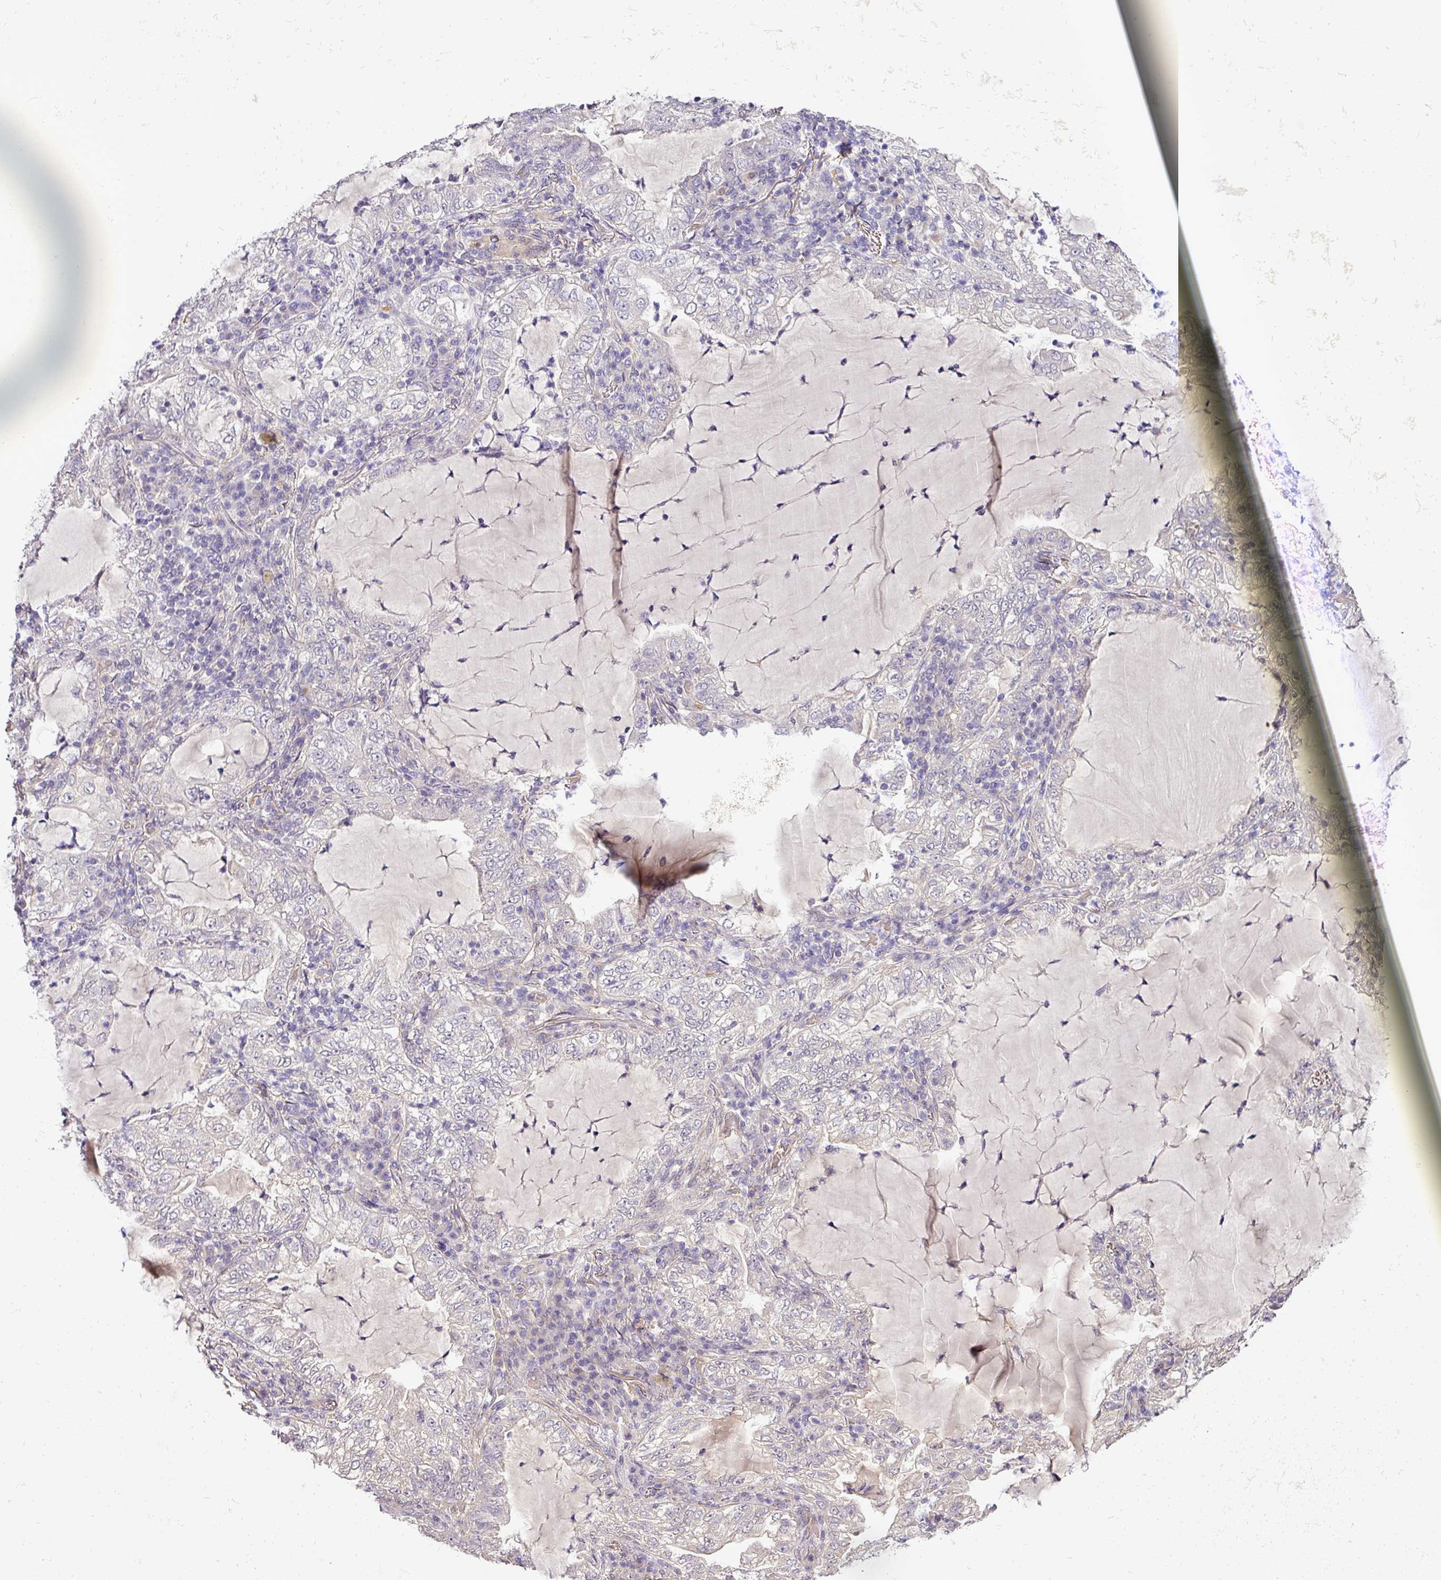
{"staining": {"intensity": "negative", "quantity": "none", "location": "none"}, "tissue": "lung cancer", "cell_type": "Tumor cells", "image_type": "cancer", "snomed": [{"axis": "morphology", "description": "Adenocarcinoma, NOS"}, {"axis": "topography", "description": "Lung"}], "caption": "Micrograph shows no significant protein positivity in tumor cells of lung adenocarcinoma. (DAB (3,3'-diaminobenzidine) IHC, high magnification).", "gene": "ADH5", "patient": {"sex": "female", "age": 73}}